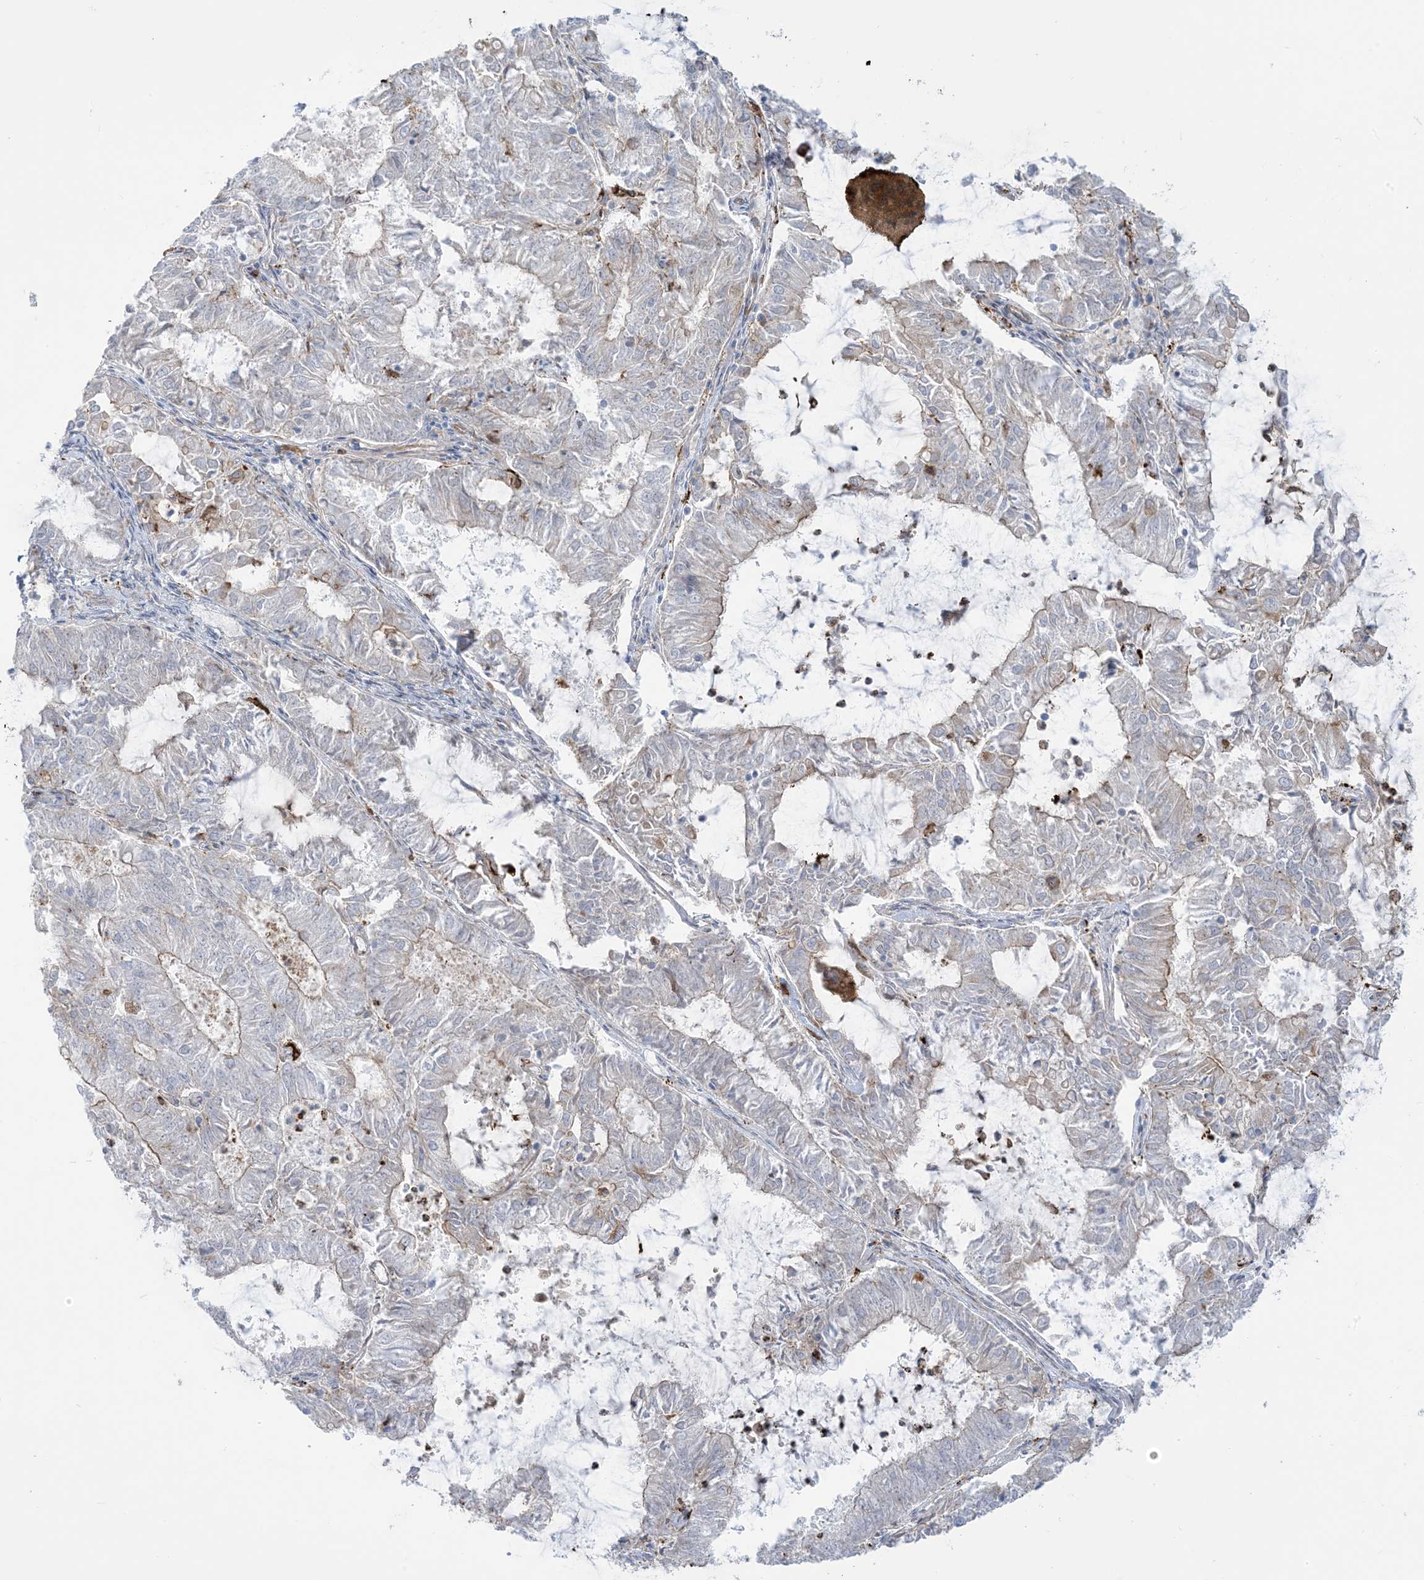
{"staining": {"intensity": "weak", "quantity": "<25%", "location": "cytoplasmic/membranous"}, "tissue": "endometrial cancer", "cell_type": "Tumor cells", "image_type": "cancer", "snomed": [{"axis": "morphology", "description": "Adenocarcinoma, NOS"}, {"axis": "topography", "description": "Endometrium"}], "caption": "There is no significant expression in tumor cells of adenocarcinoma (endometrial). (IHC, brightfield microscopy, high magnification).", "gene": "ICMT", "patient": {"sex": "female", "age": 57}}